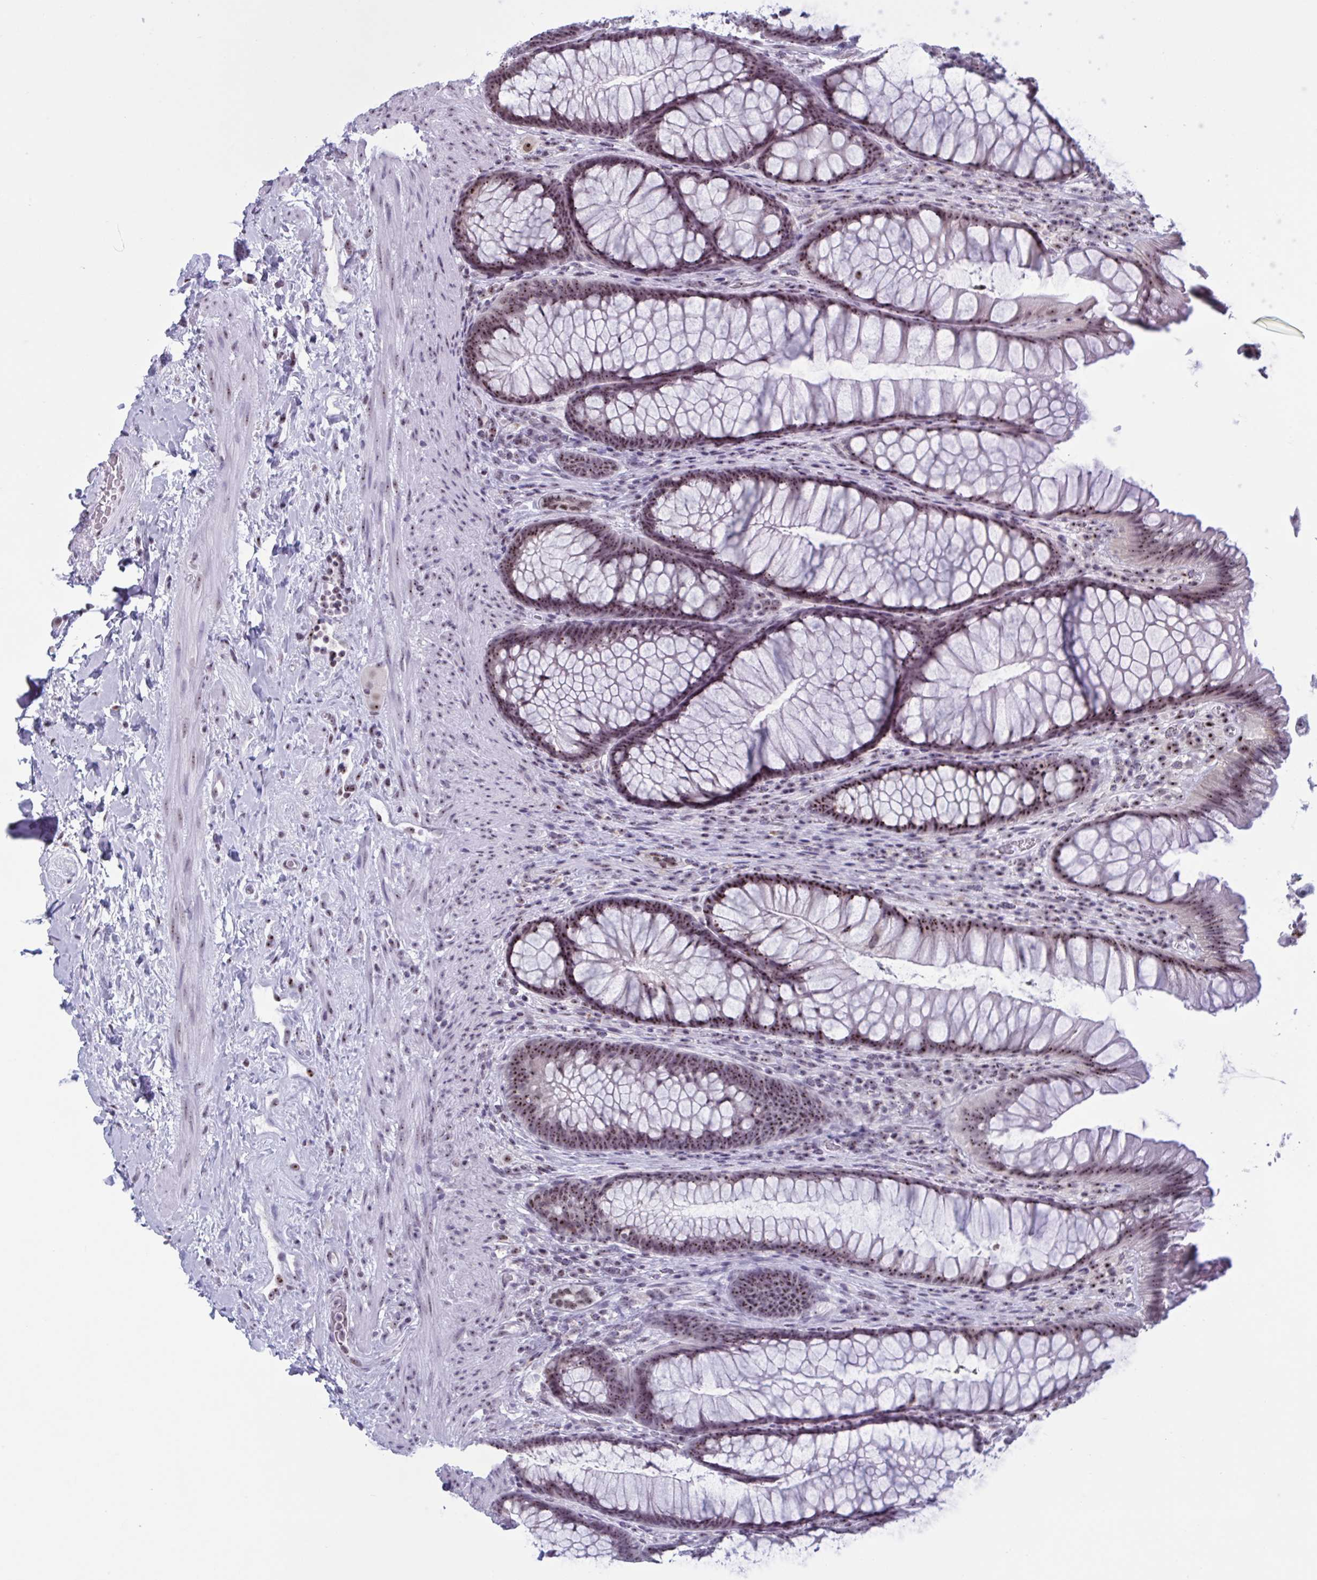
{"staining": {"intensity": "moderate", "quantity": ">75%", "location": "nuclear"}, "tissue": "rectum", "cell_type": "Glandular cells", "image_type": "normal", "snomed": [{"axis": "morphology", "description": "Normal tissue, NOS"}, {"axis": "topography", "description": "Rectum"}], "caption": "Rectum stained with DAB immunohistochemistry (IHC) demonstrates medium levels of moderate nuclear positivity in about >75% of glandular cells.", "gene": "TGM6", "patient": {"sex": "male", "age": 53}}